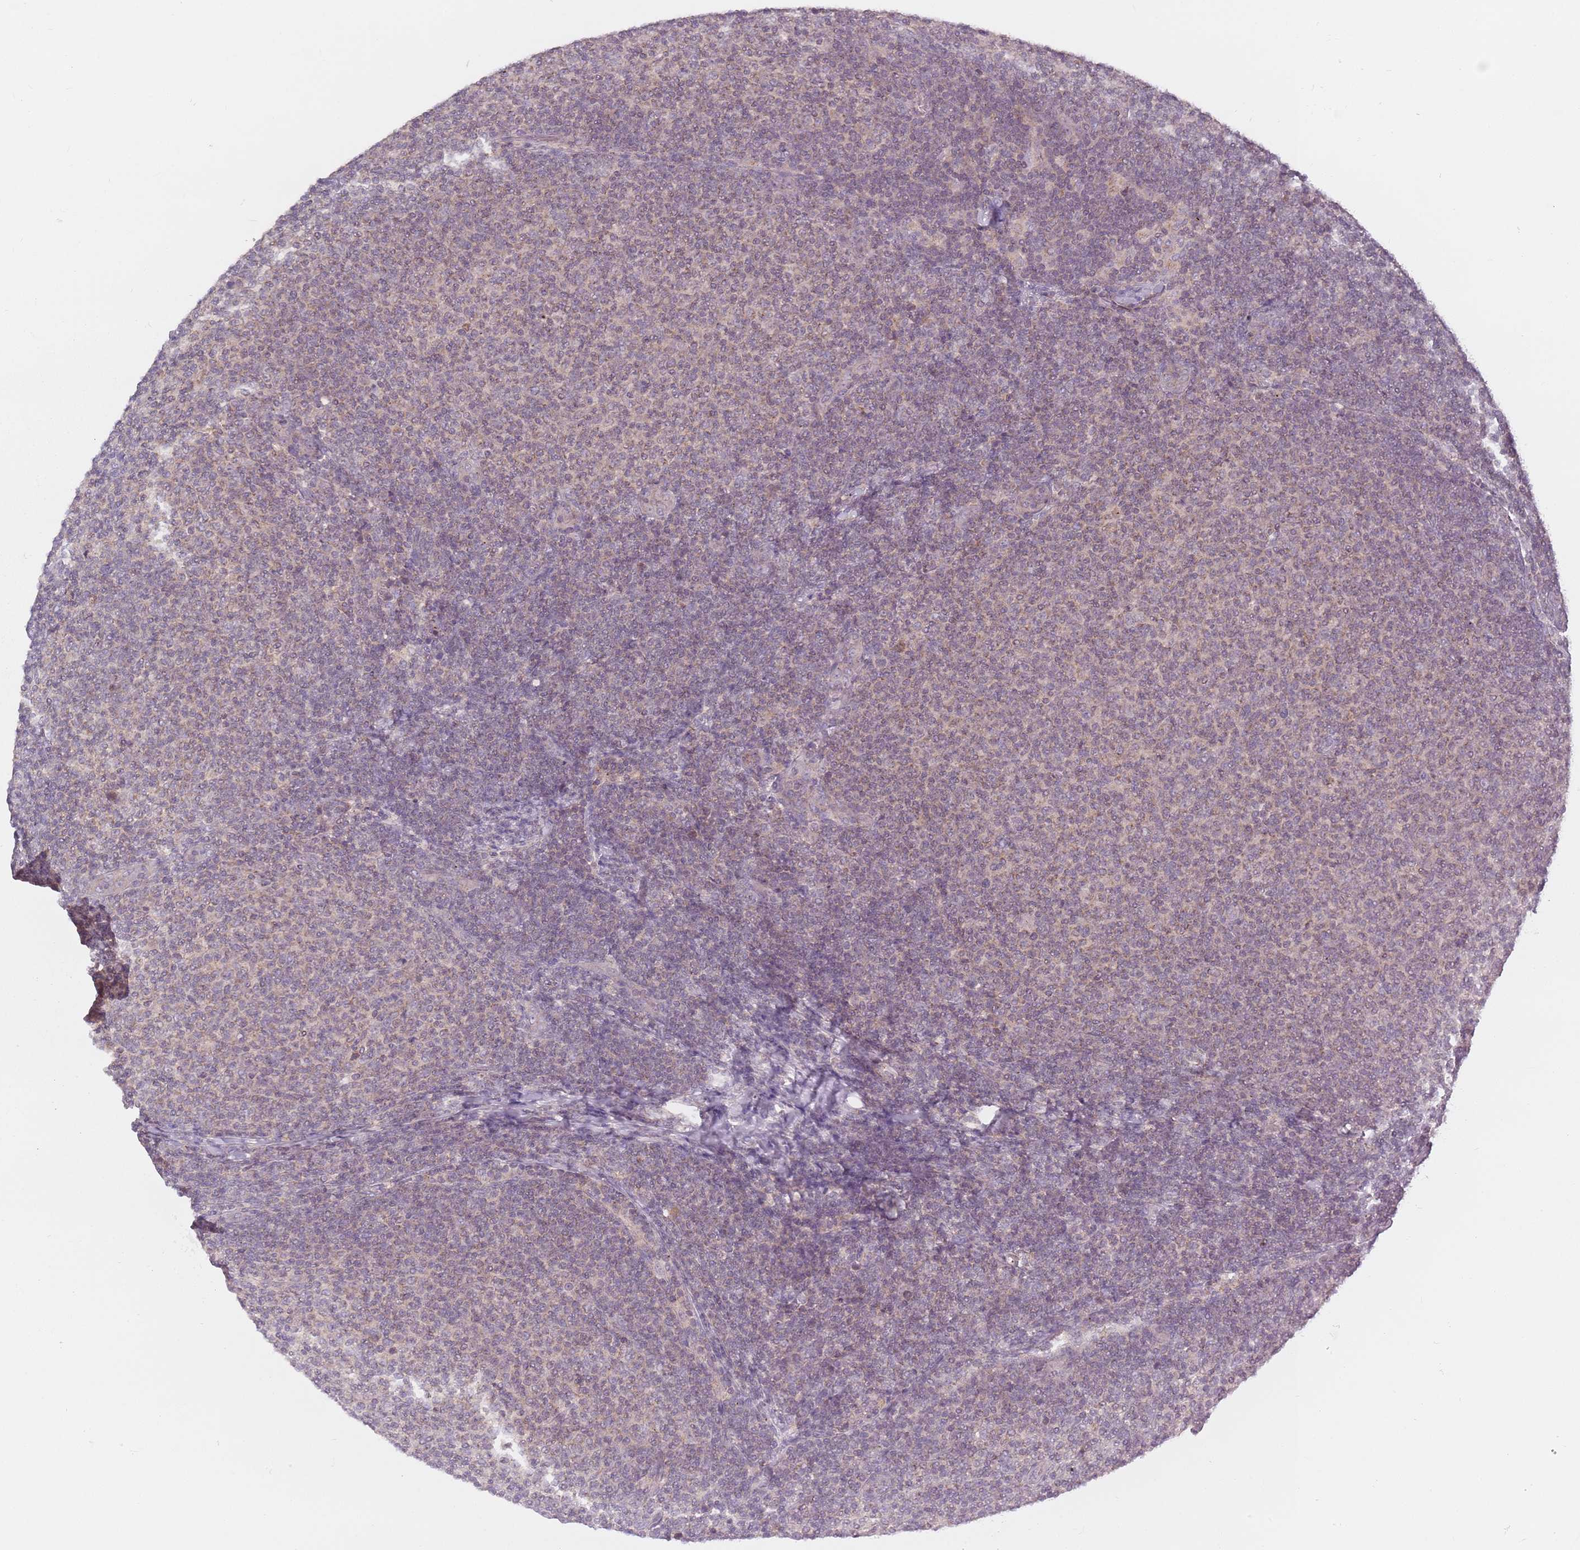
{"staining": {"intensity": "weak", "quantity": "<25%", "location": "cytoplasmic/membranous"}, "tissue": "lymphoma", "cell_type": "Tumor cells", "image_type": "cancer", "snomed": [{"axis": "morphology", "description": "Malignant lymphoma, non-Hodgkin's type, Low grade"}, {"axis": "topography", "description": "Lymph node"}], "caption": "An immunohistochemistry image of lymphoma is shown. There is no staining in tumor cells of lymphoma.", "gene": "ASB13", "patient": {"sex": "male", "age": 66}}